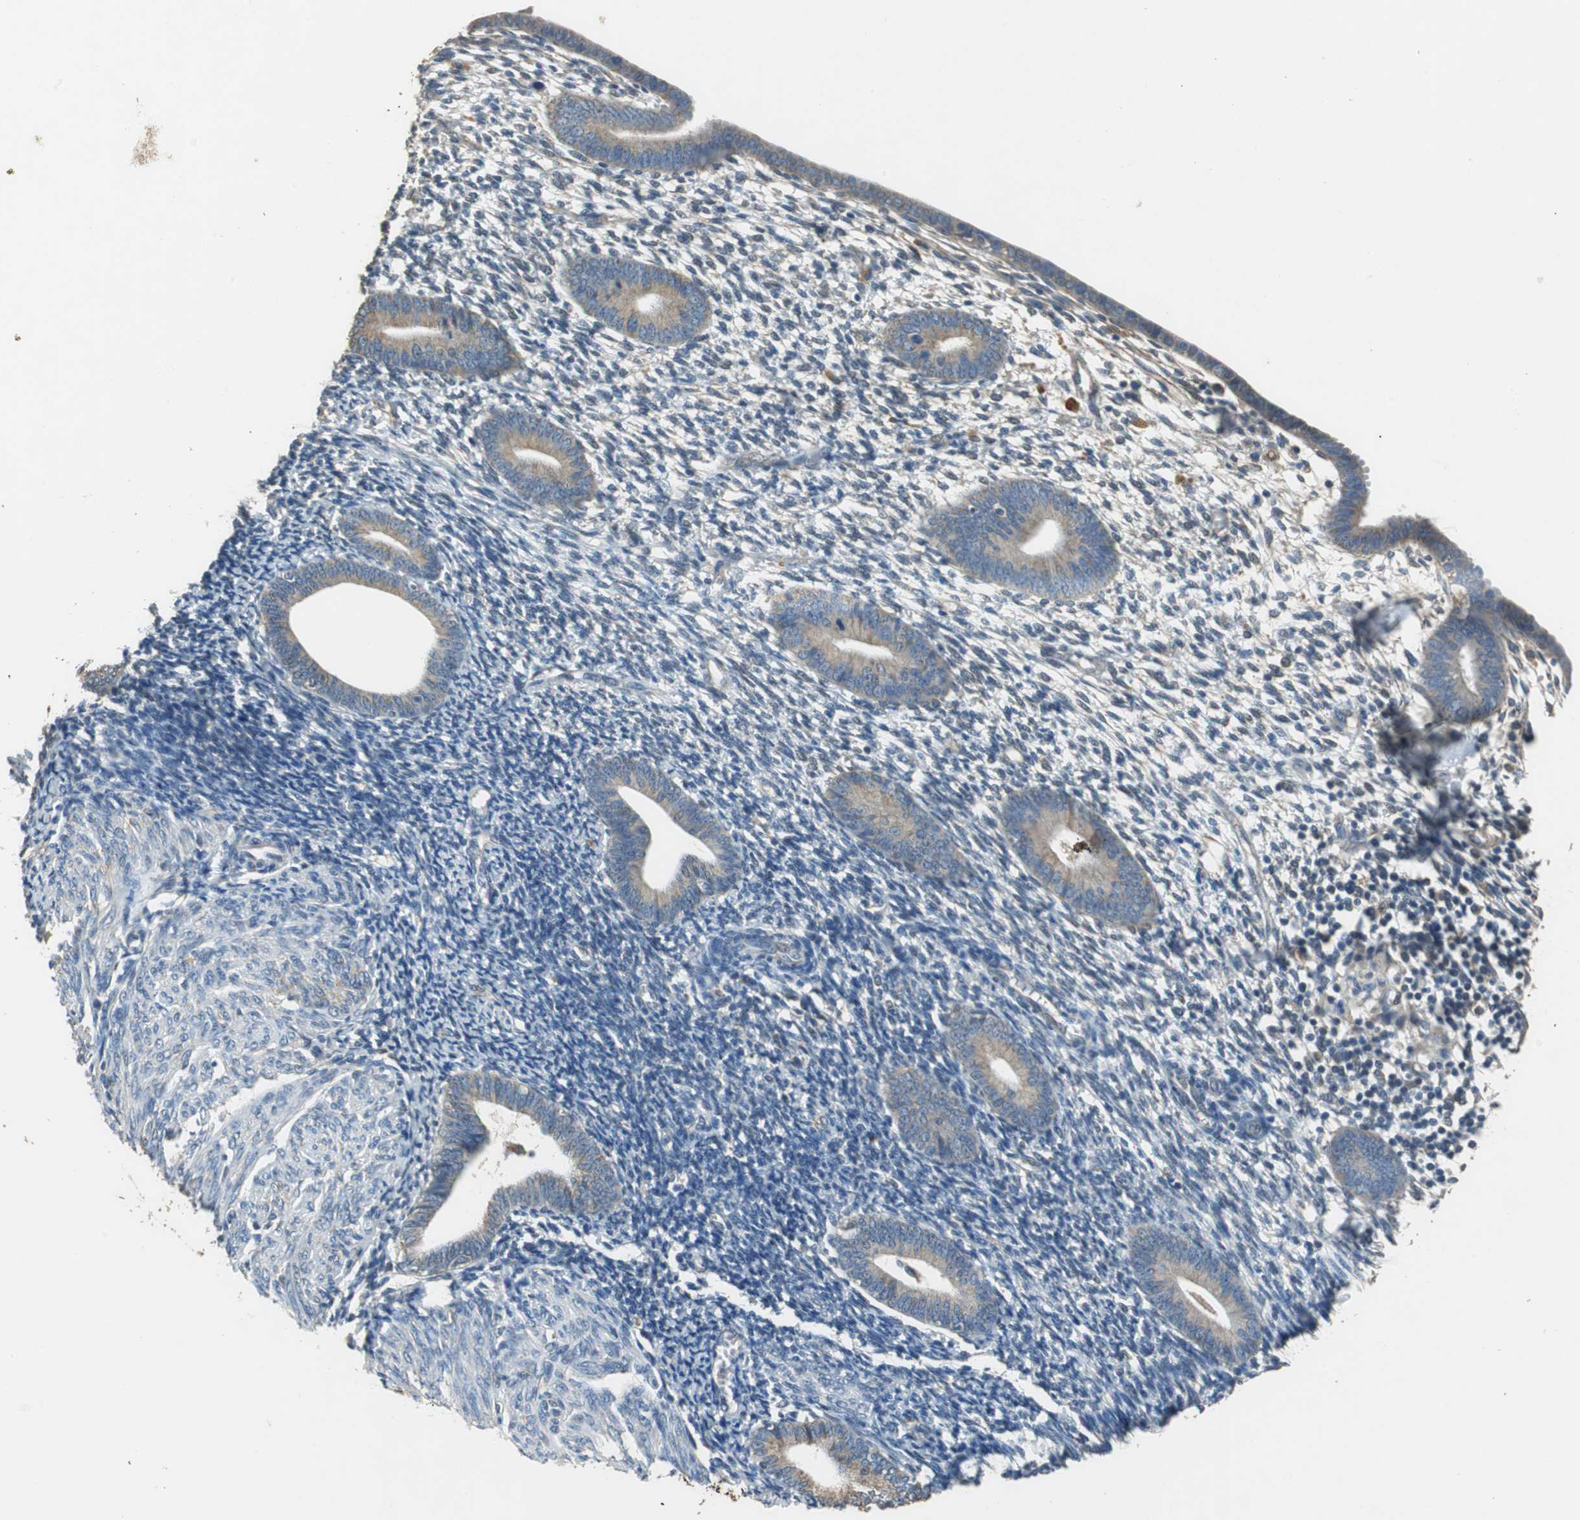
{"staining": {"intensity": "negative", "quantity": "none", "location": "none"}, "tissue": "endometrium", "cell_type": "Cells in endometrial stroma", "image_type": "normal", "snomed": [{"axis": "morphology", "description": "Normal tissue, NOS"}, {"axis": "topography", "description": "Endometrium"}], "caption": "Protein analysis of benign endometrium exhibits no significant expression in cells in endometrial stroma. (Immunohistochemistry, brightfield microscopy, high magnification).", "gene": "ALDH4A1", "patient": {"sex": "female", "age": 57}}